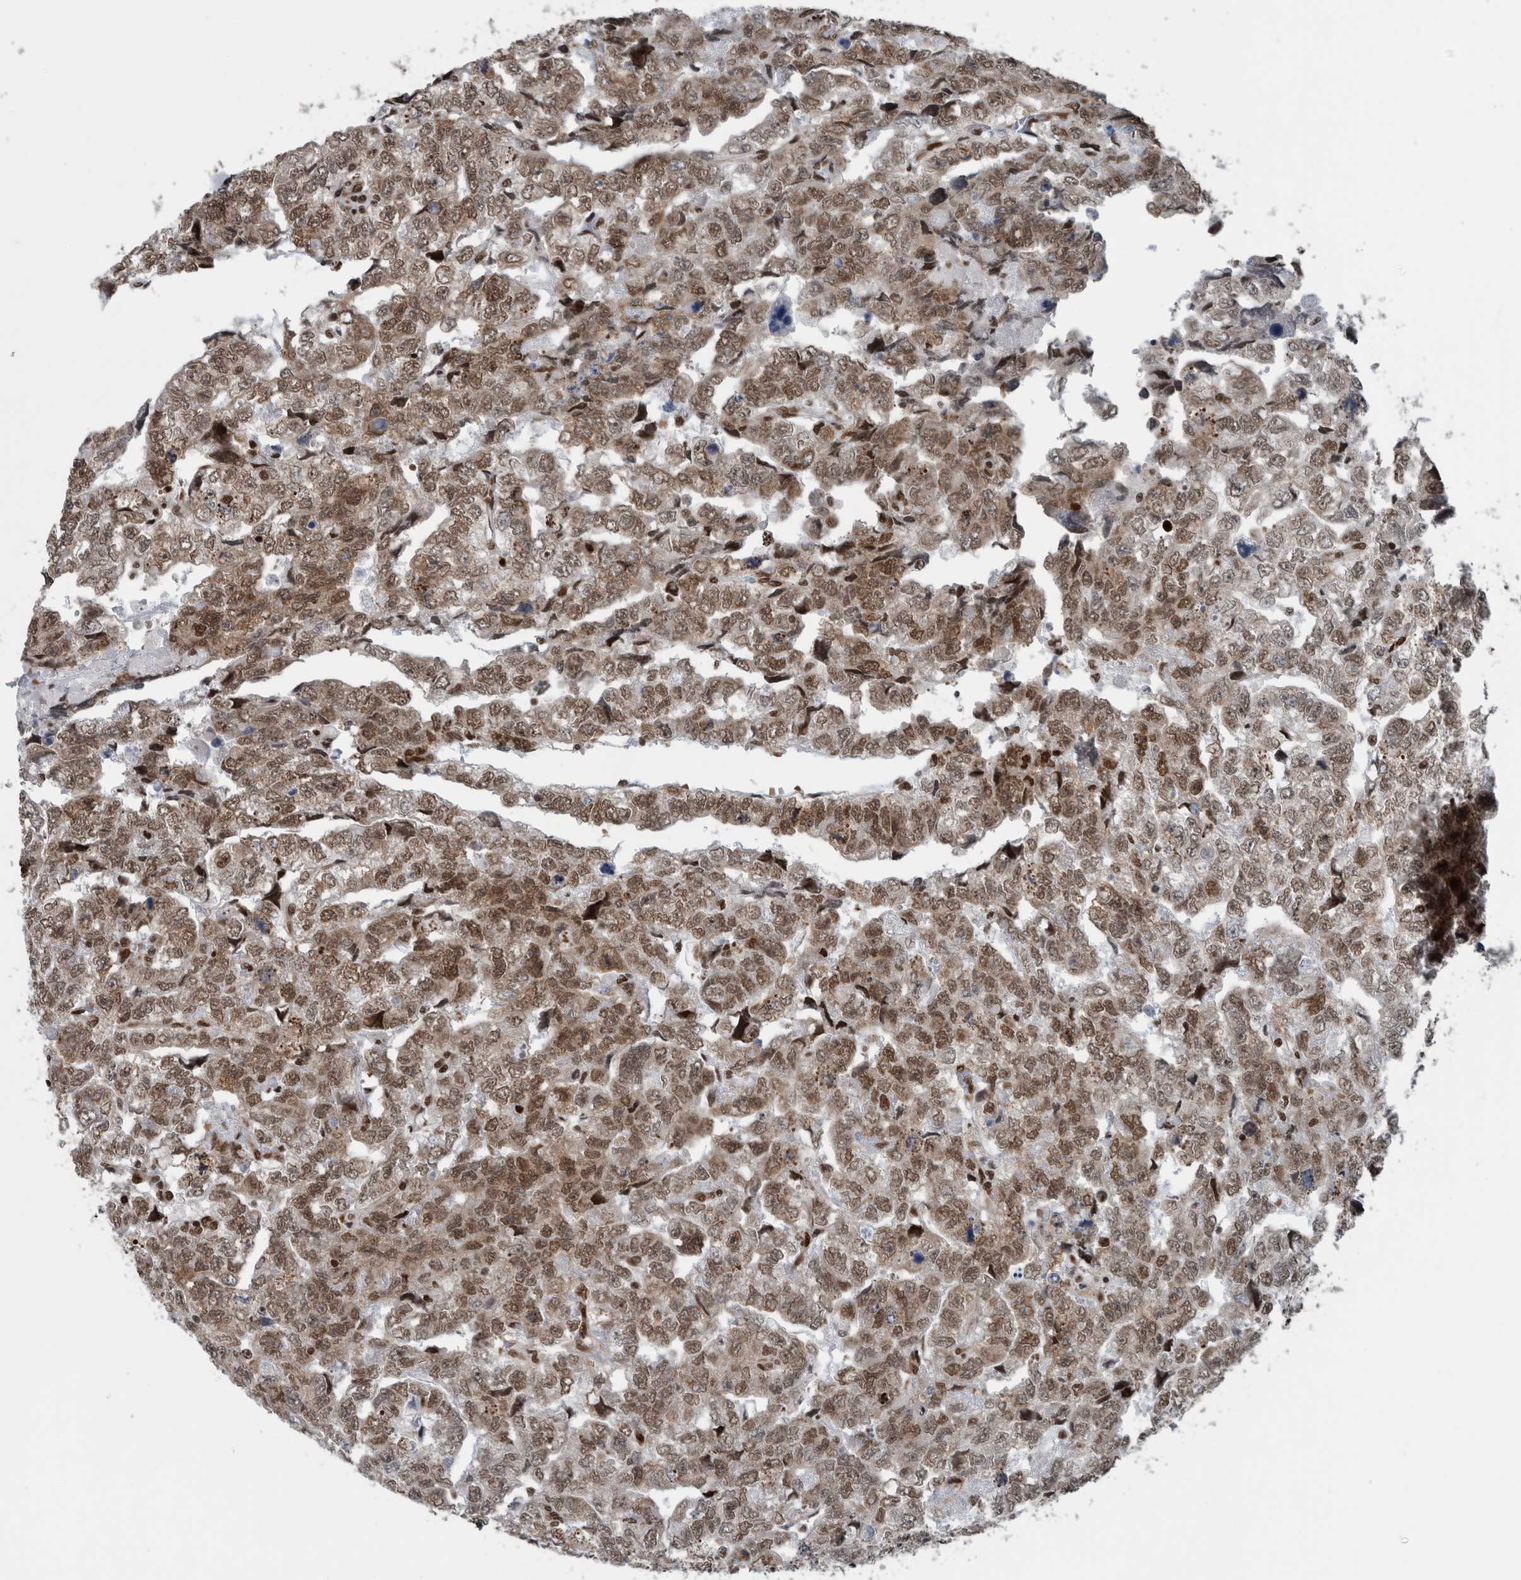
{"staining": {"intensity": "weak", "quantity": ">75%", "location": "cytoplasmic/membranous,nuclear"}, "tissue": "testis cancer", "cell_type": "Tumor cells", "image_type": "cancer", "snomed": [{"axis": "morphology", "description": "Carcinoma, Embryonal, NOS"}, {"axis": "topography", "description": "Testis"}], "caption": "Tumor cells exhibit weak cytoplasmic/membranous and nuclear positivity in approximately >75% of cells in testis embryonal carcinoma. (DAB (3,3'-diaminobenzidine) = brown stain, brightfield microscopy at high magnification).", "gene": "DNMT3A", "patient": {"sex": "male", "age": 36}}